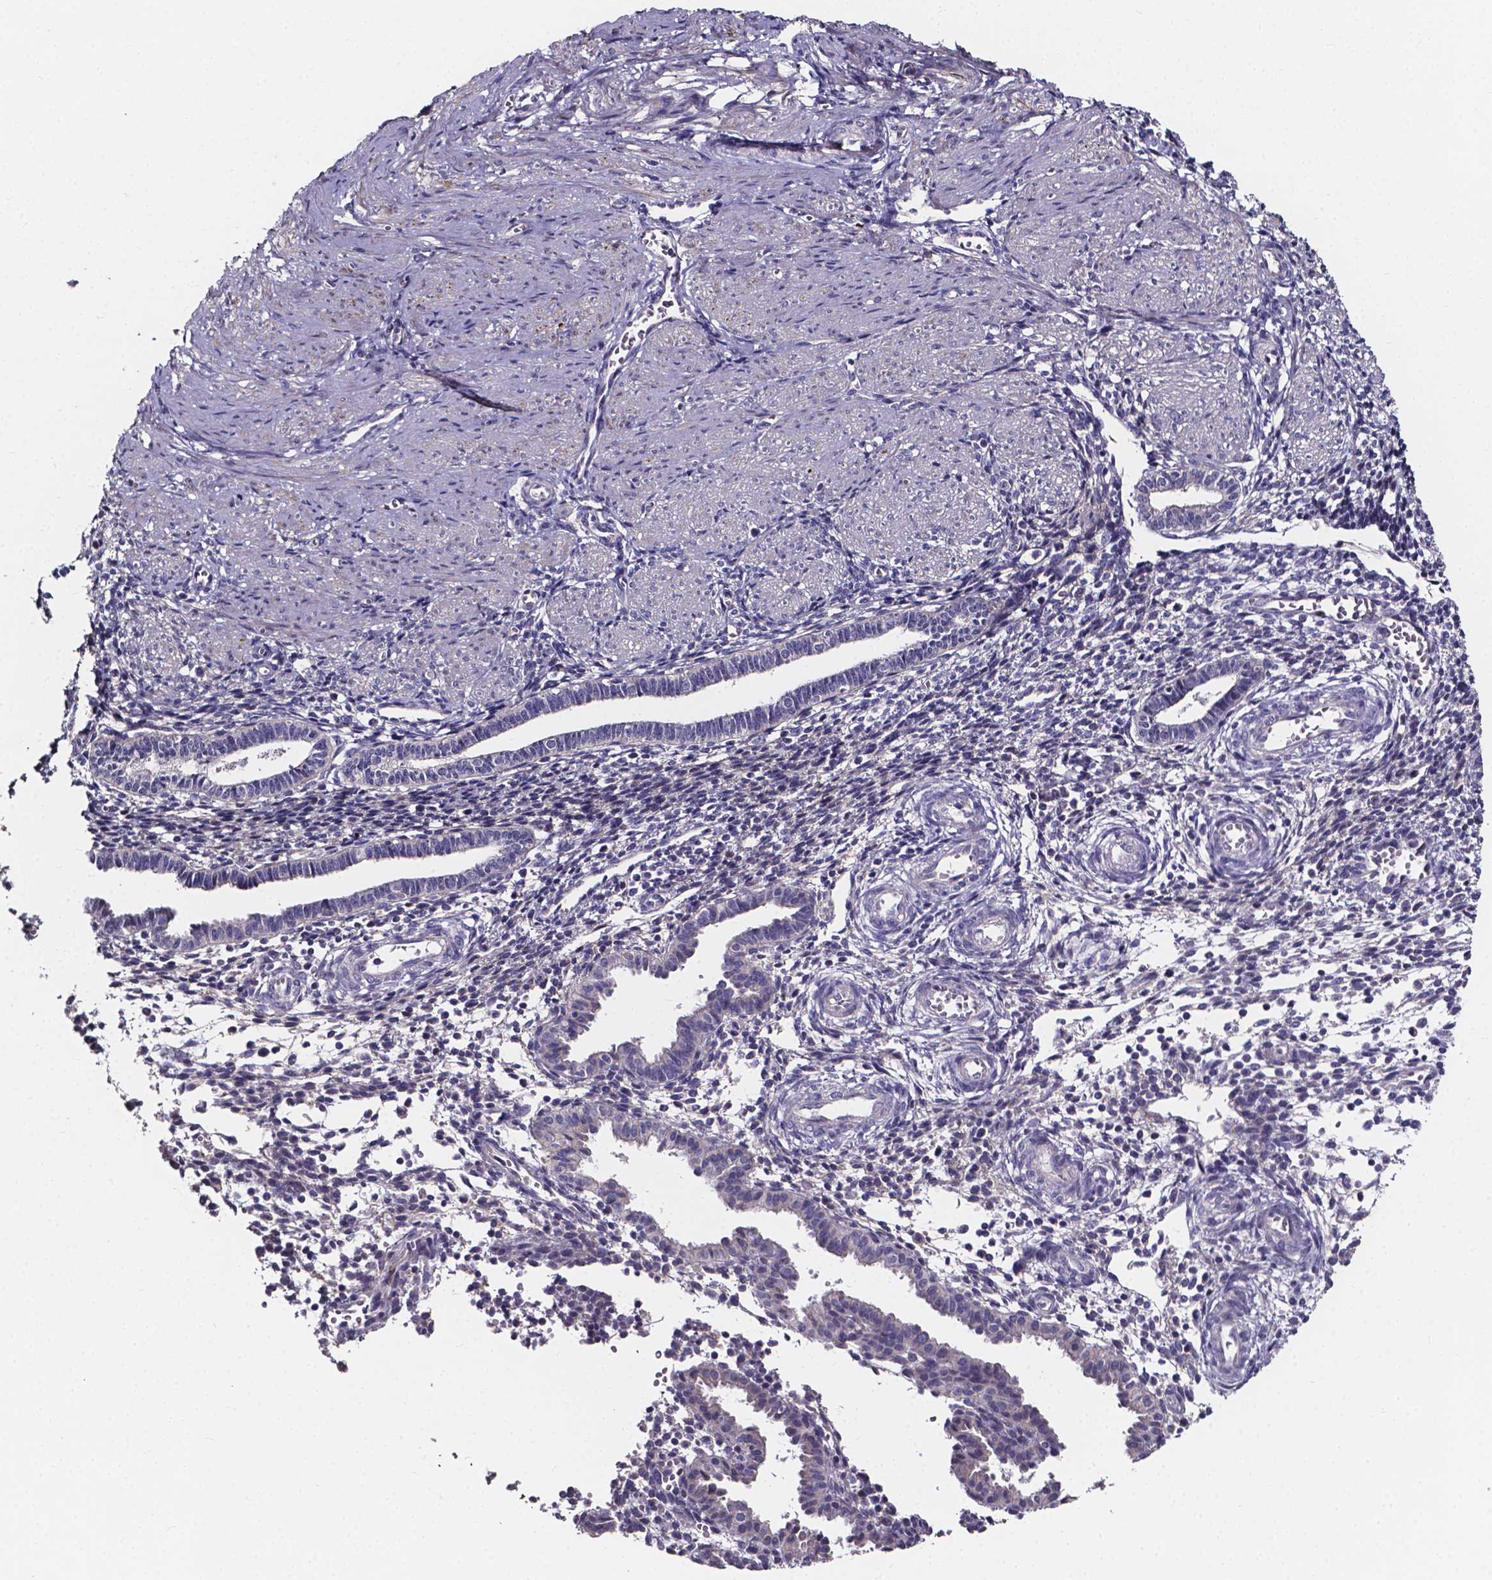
{"staining": {"intensity": "negative", "quantity": "none", "location": "none"}, "tissue": "endometrium", "cell_type": "Cells in endometrial stroma", "image_type": "normal", "snomed": [{"axis": "morphology", "description": "Normal tissue, NOS"}, {"axis": "topography", "description": "Endometrium"}], "caption": "High magnification brightfield microscopy of benign endometrium stained with DAB (3,3'-diaminobenzidine) (brown) and counterstained with hematoxylin (blue): cells in endometrial stroma show no significant expression.", "gene": "SPOCD1", "patient": {"sex": "female", "age": 37}}